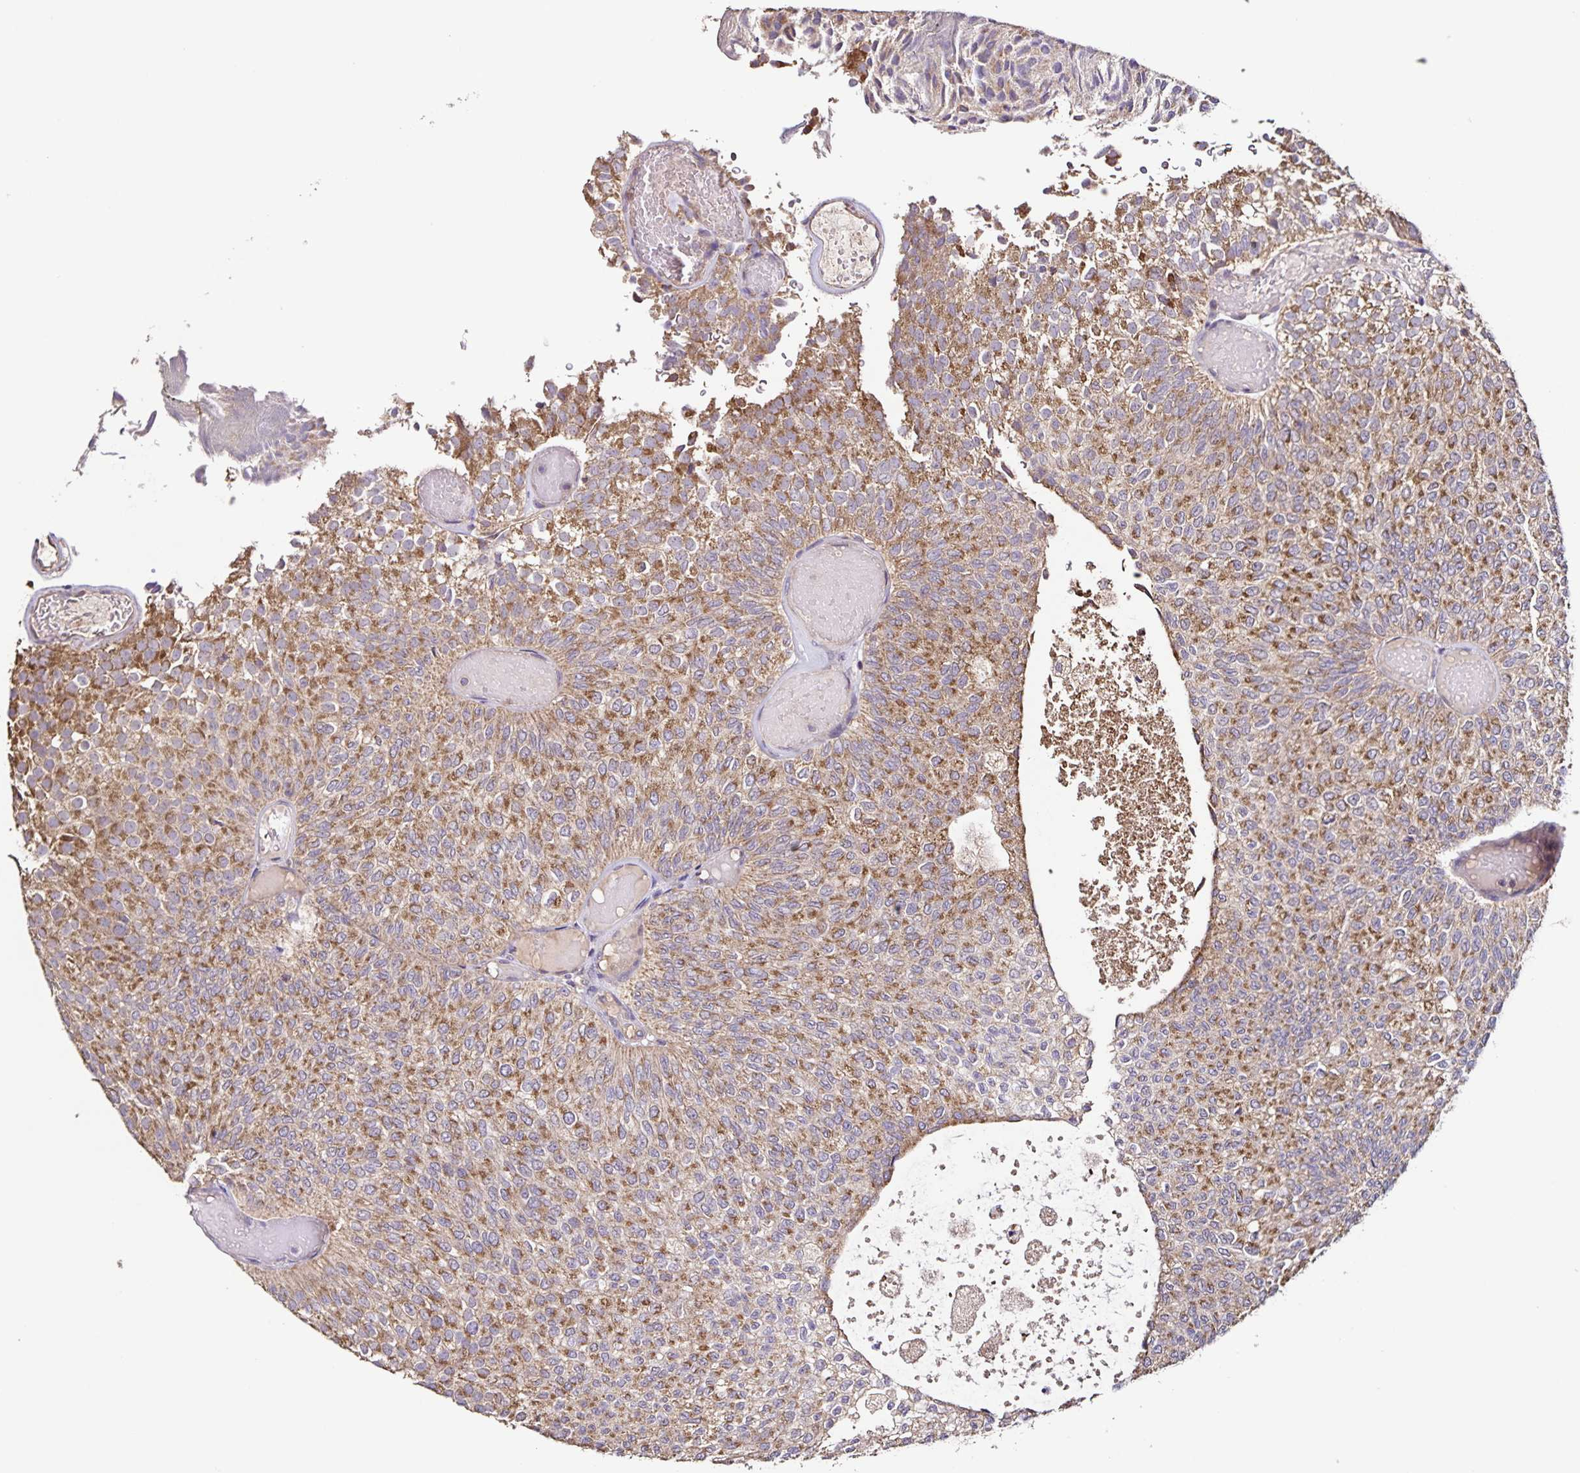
{"staining": {"intensity": "moderate", "quantity": ">75%", "location": "cytoplasmic/membranous"}, "tissue": "urothelial cancer", "cell_type": "Tumor cells", "image_type": "cancer", "snomed": [{"axis": "morphology", "description": "Urothelial carcinoma, Low grade"}, {"axis": "topography", "description": "Urinary bladder"}], "caption": "Urothelial cancer stained for a protein shows moderate cytoplasmic/membranous positivity in tumor cells. The protein is shown in brown color, while the nuclei are stained blue.", "gene": "MAN1A1", "patient": {"sex": "male", "age": 78}}